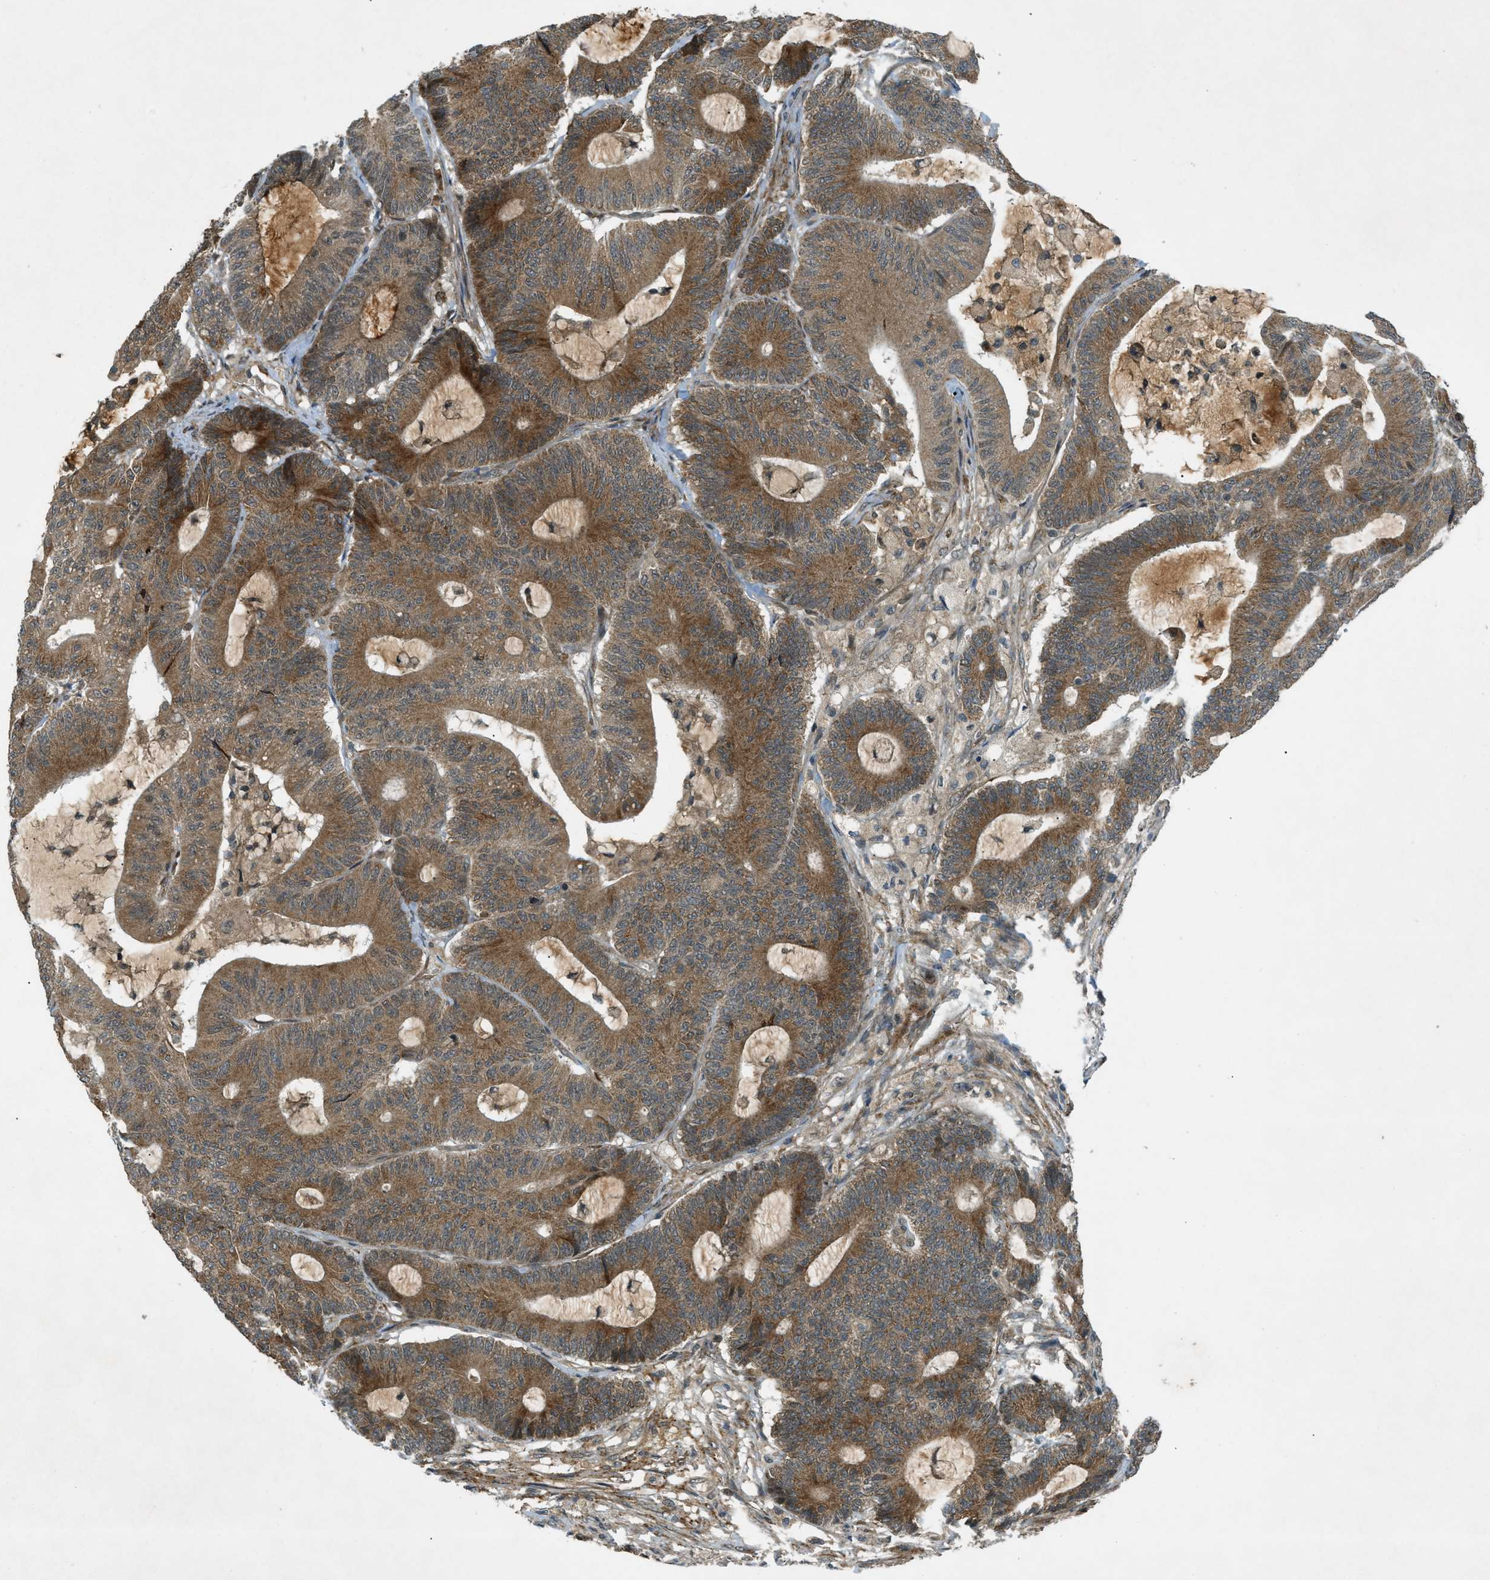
{"staining": {"intensity": "moderate", "quantity": ">75%", "location": "cytoplasmic/membranous"}, "tissue": "colorectal cancer", "cell_type": "Tumor cells", "image_type": "cancer", "snomed": [{"axis": "morphology", "description": "Adenocarcinoma, NOS"}, {"axis": "topography", "description": "Colon"}], "caption": "This histopathology image shows colorectal adenocarcinoma stained with immunohistochemistry to label a protein in brown. The cytoplasmic/membranous of tumor cells show moderate positivity for the protein. Nuclei are counter-stained blue.", "gene": "EIF2AK3", "patient": {"sex": "female", "age": 84}}